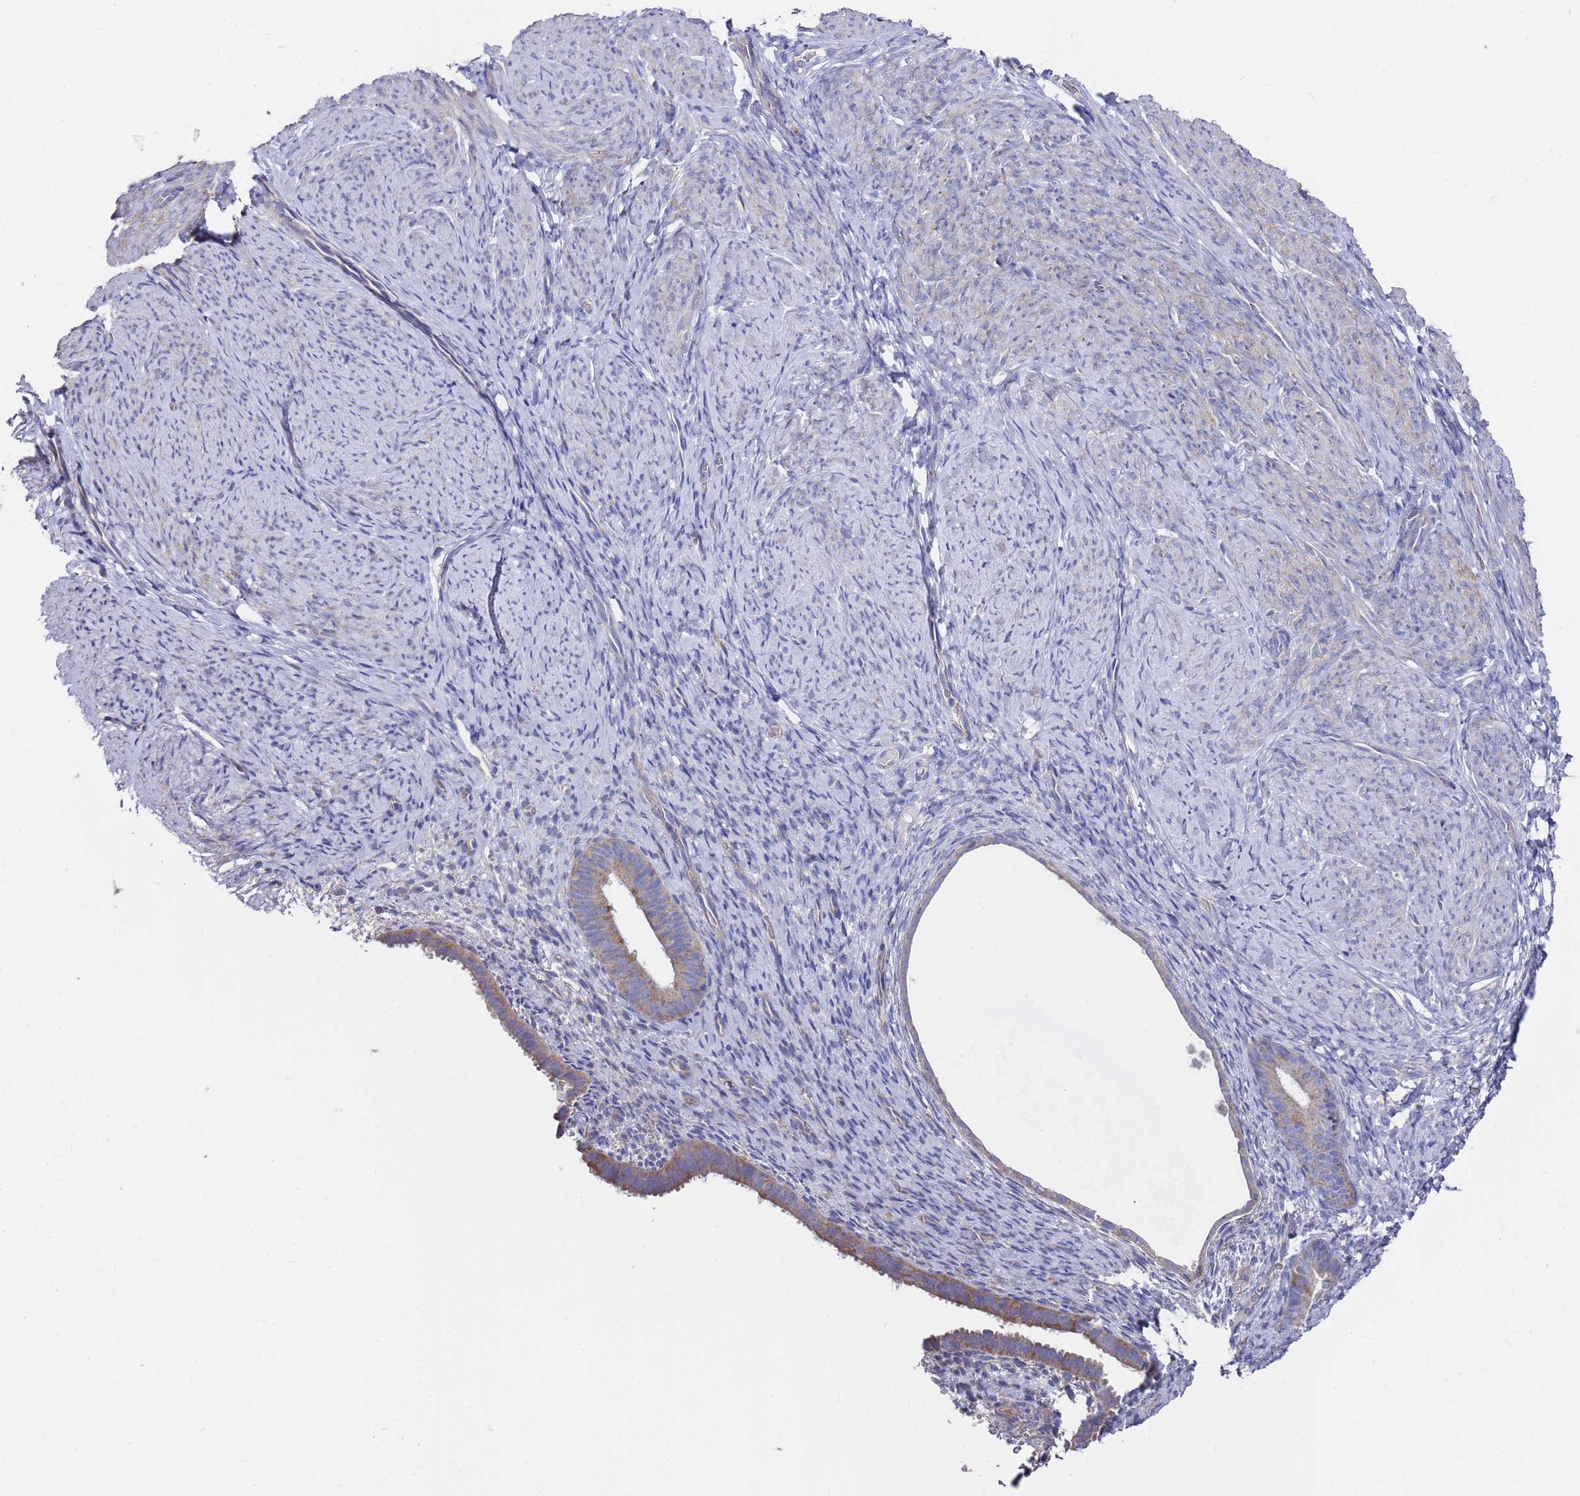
{"staining": {"intensity": "negative", "quantity": "none", "location": "none"}, "tissue": "endometrium", "cell_type": "Cells in endometrial stroma", "image_type": "normal", "snomed": [{"axis": "morphology", "description": "Normal tissue, NOS"}, {"axis": "topography", "description": "Endometrium"}], "caption": "High power microscopy image of an immunohistochemistry (IHC) image of benign endometrium, revealing no significant positivity in cells in endometrial stroma.", "gene": "SCAPER", "patient": {"sex": "female", "age": 65}}